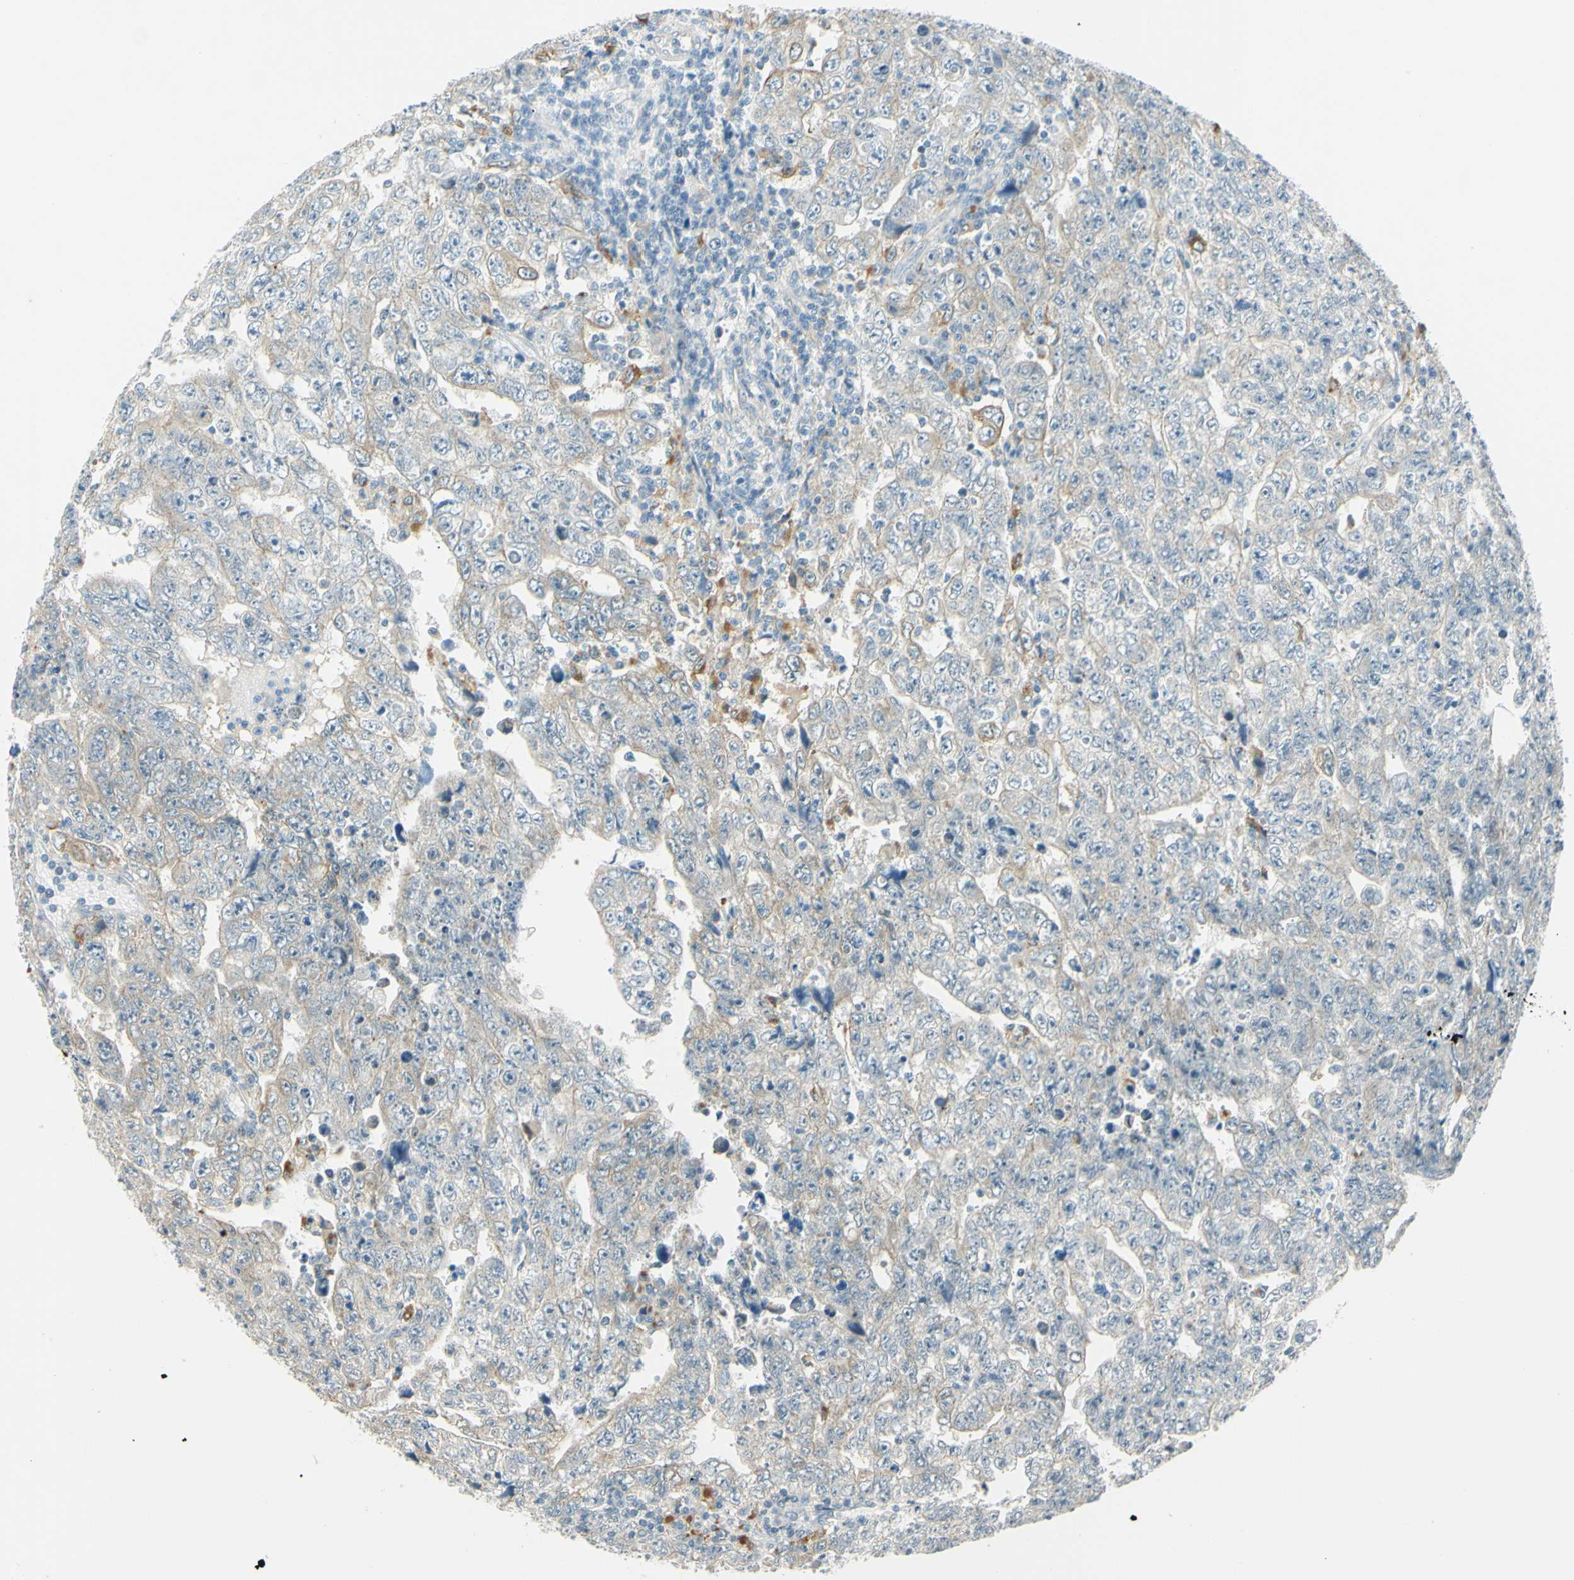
{"staining": {"intensity": "weak", "quantity": "<25%", "location": "cytoplasmic/membranous"}, "tissue": "testis cancer", "cell_type": "Tumor cells", "image_type": "cancer", "snomed": [{"axis": "morphology", "description": "Carcinoma, Embryonal, NOS"}, {"axis": "topography", "description": "Testis"}], "caption": "Human testis embryonal carcinoma stained for a protein using immunohistochemistry (IHC) shows no positivity in tumor cells.", "gene": "LAMA3", "patient": {"sex": "male", "age": 28}}